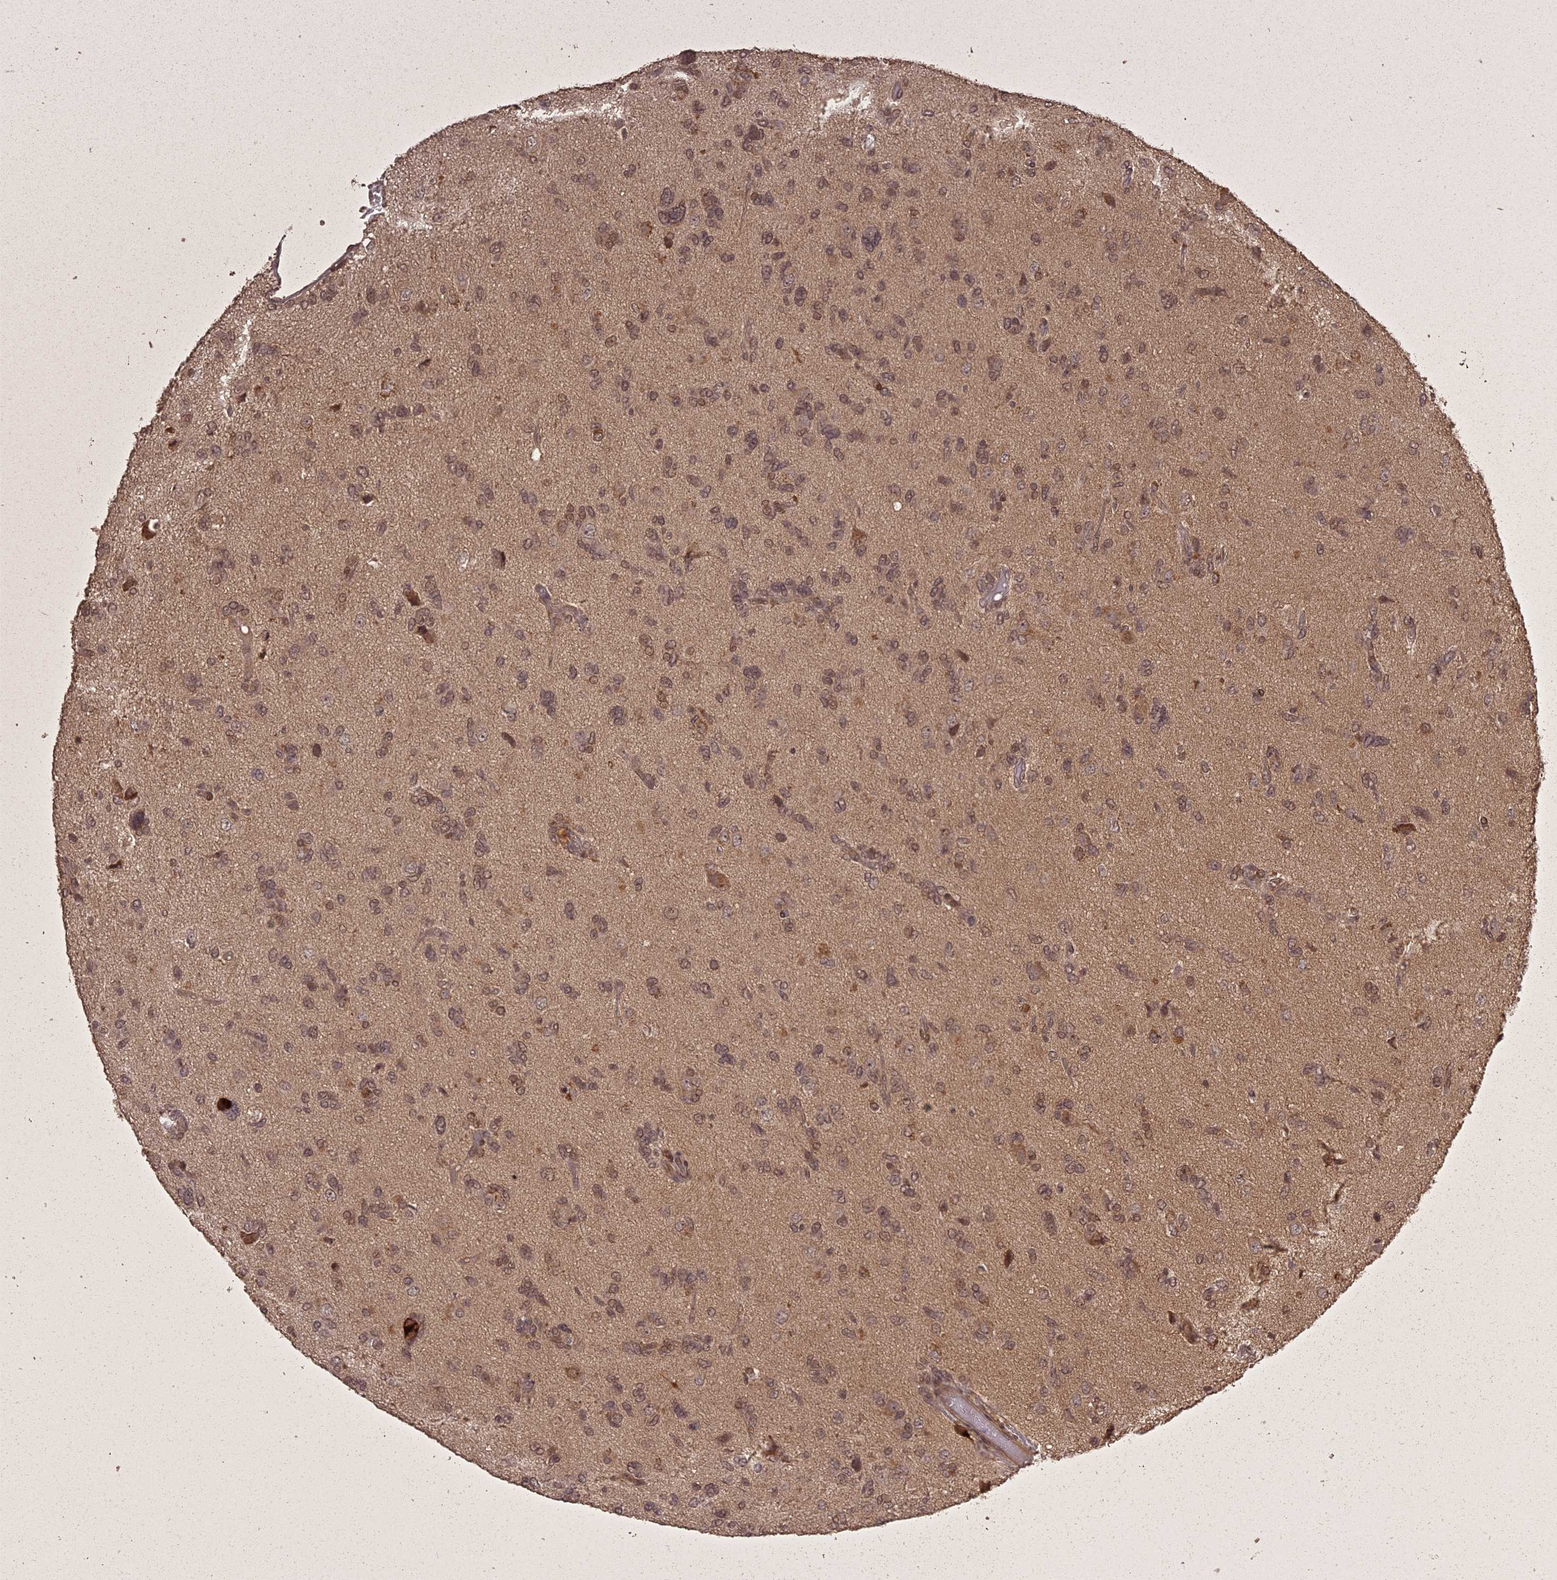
{"staining": {"intensity": "moderate", "quantity": "25%-75%", "location": "cytoplasmic/membranous,nuclear"}, "tissue": "glioma", "cell_type": "Tumor cells", "image_type": "cancer", "snomed": [{"axis": "morphology", "description": "Glioma, malignant, High grade"}, {"axis": "topography", "description": "Brain"}], "caption": "High-grade glioma (malignant) tissue displays moderate cytoplasmic/membranous and nuclear positivity in about 25%-75% of tumor cells", "gene": "ING5", "patient": {"sex": "female", "age": 59}}